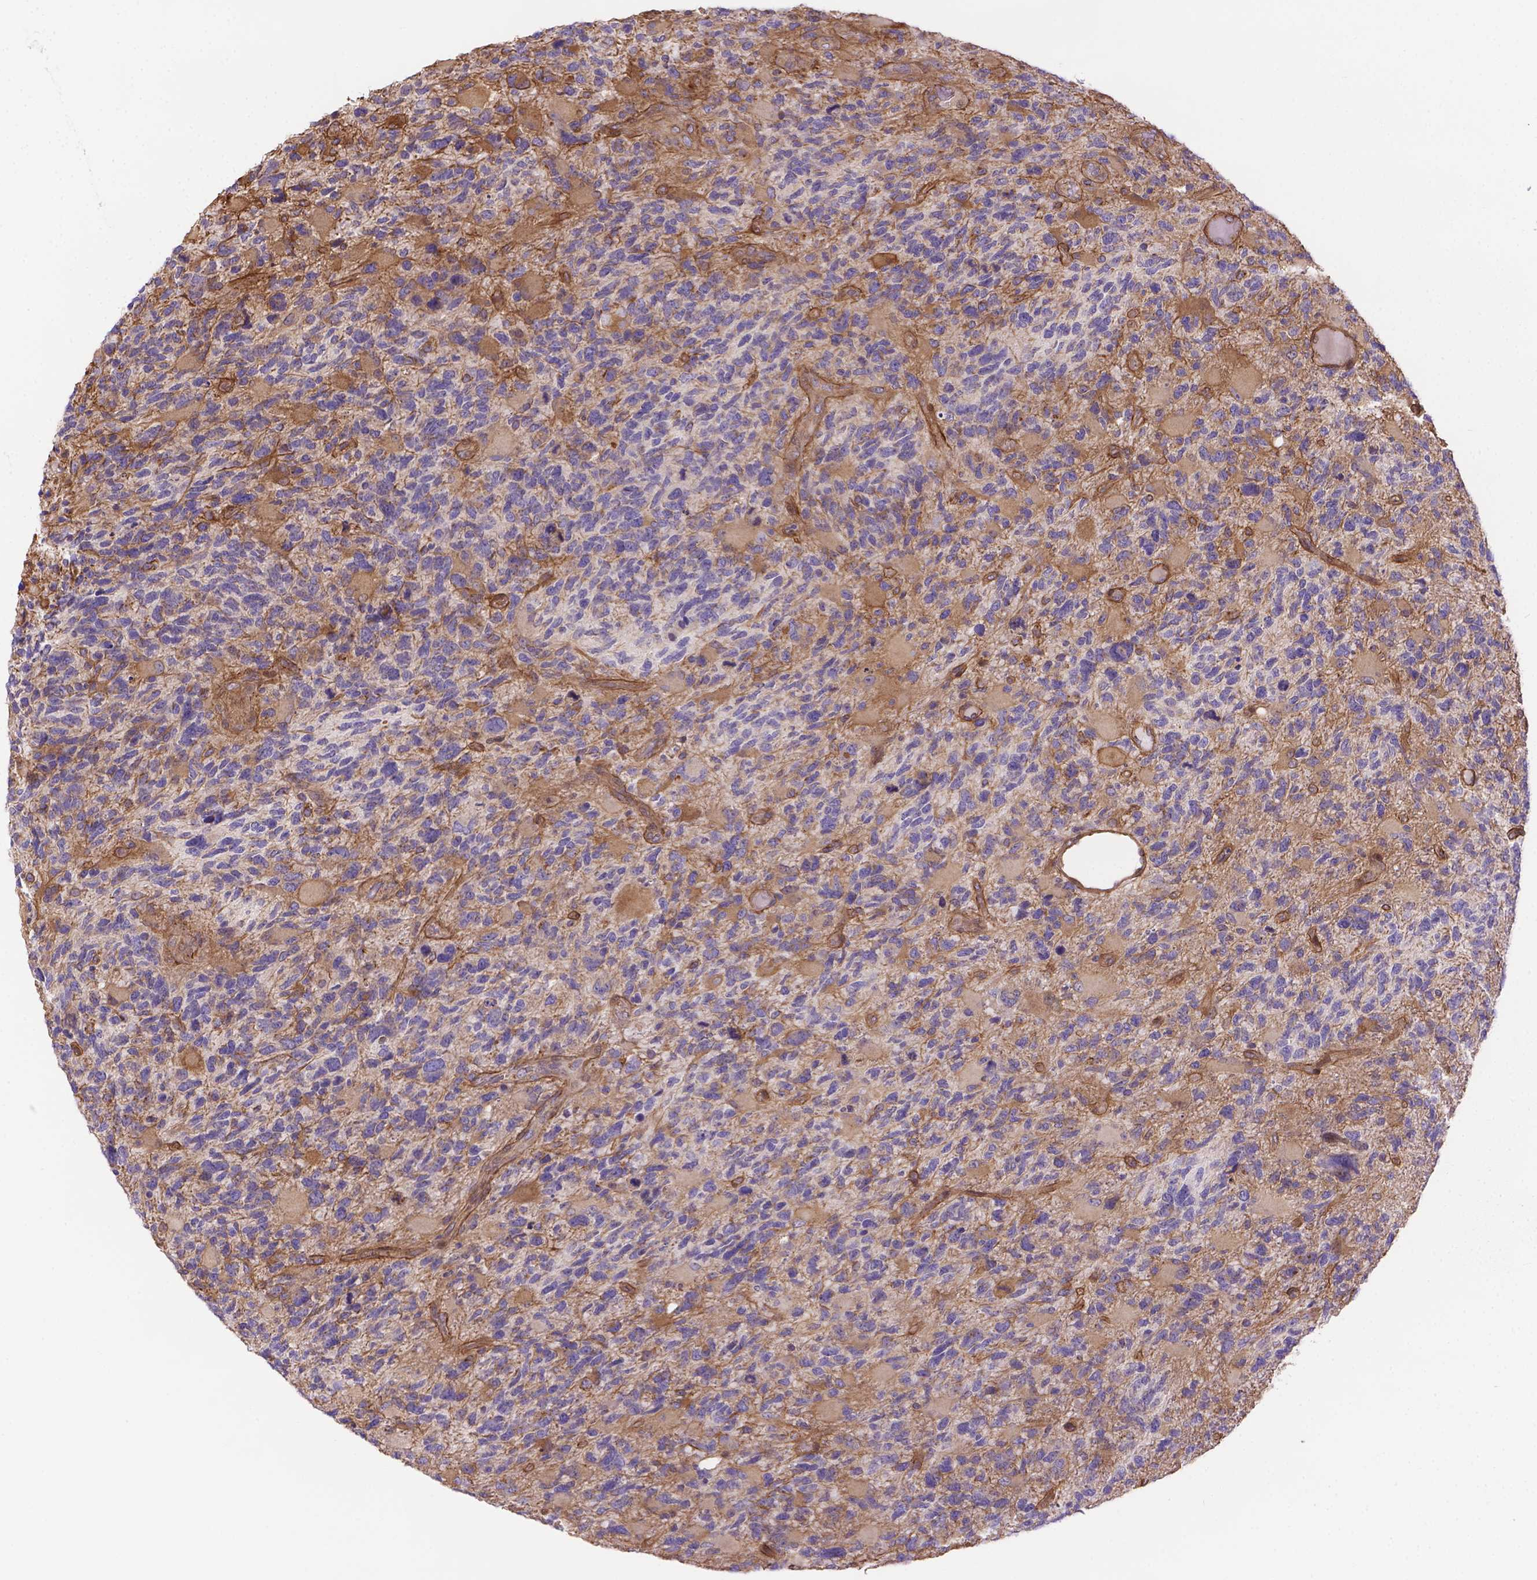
{"staining": {"intensity": "negative", "quantity": "none", "location": "none"}, "tissue": "glioma", "cell_type": "Tumor cells", "image_type": "cancer", "snomed": [{"axis": "morphology", "description": "Glioma, malignant, High grade"}, {"axis": "topography", "description": "Brain"}], "caption": "Histopathology image shows no protein staining in tumor cells of glioma tissue.", "gene": "YAP1", "patient": {"sex": "female", "age": 71}}